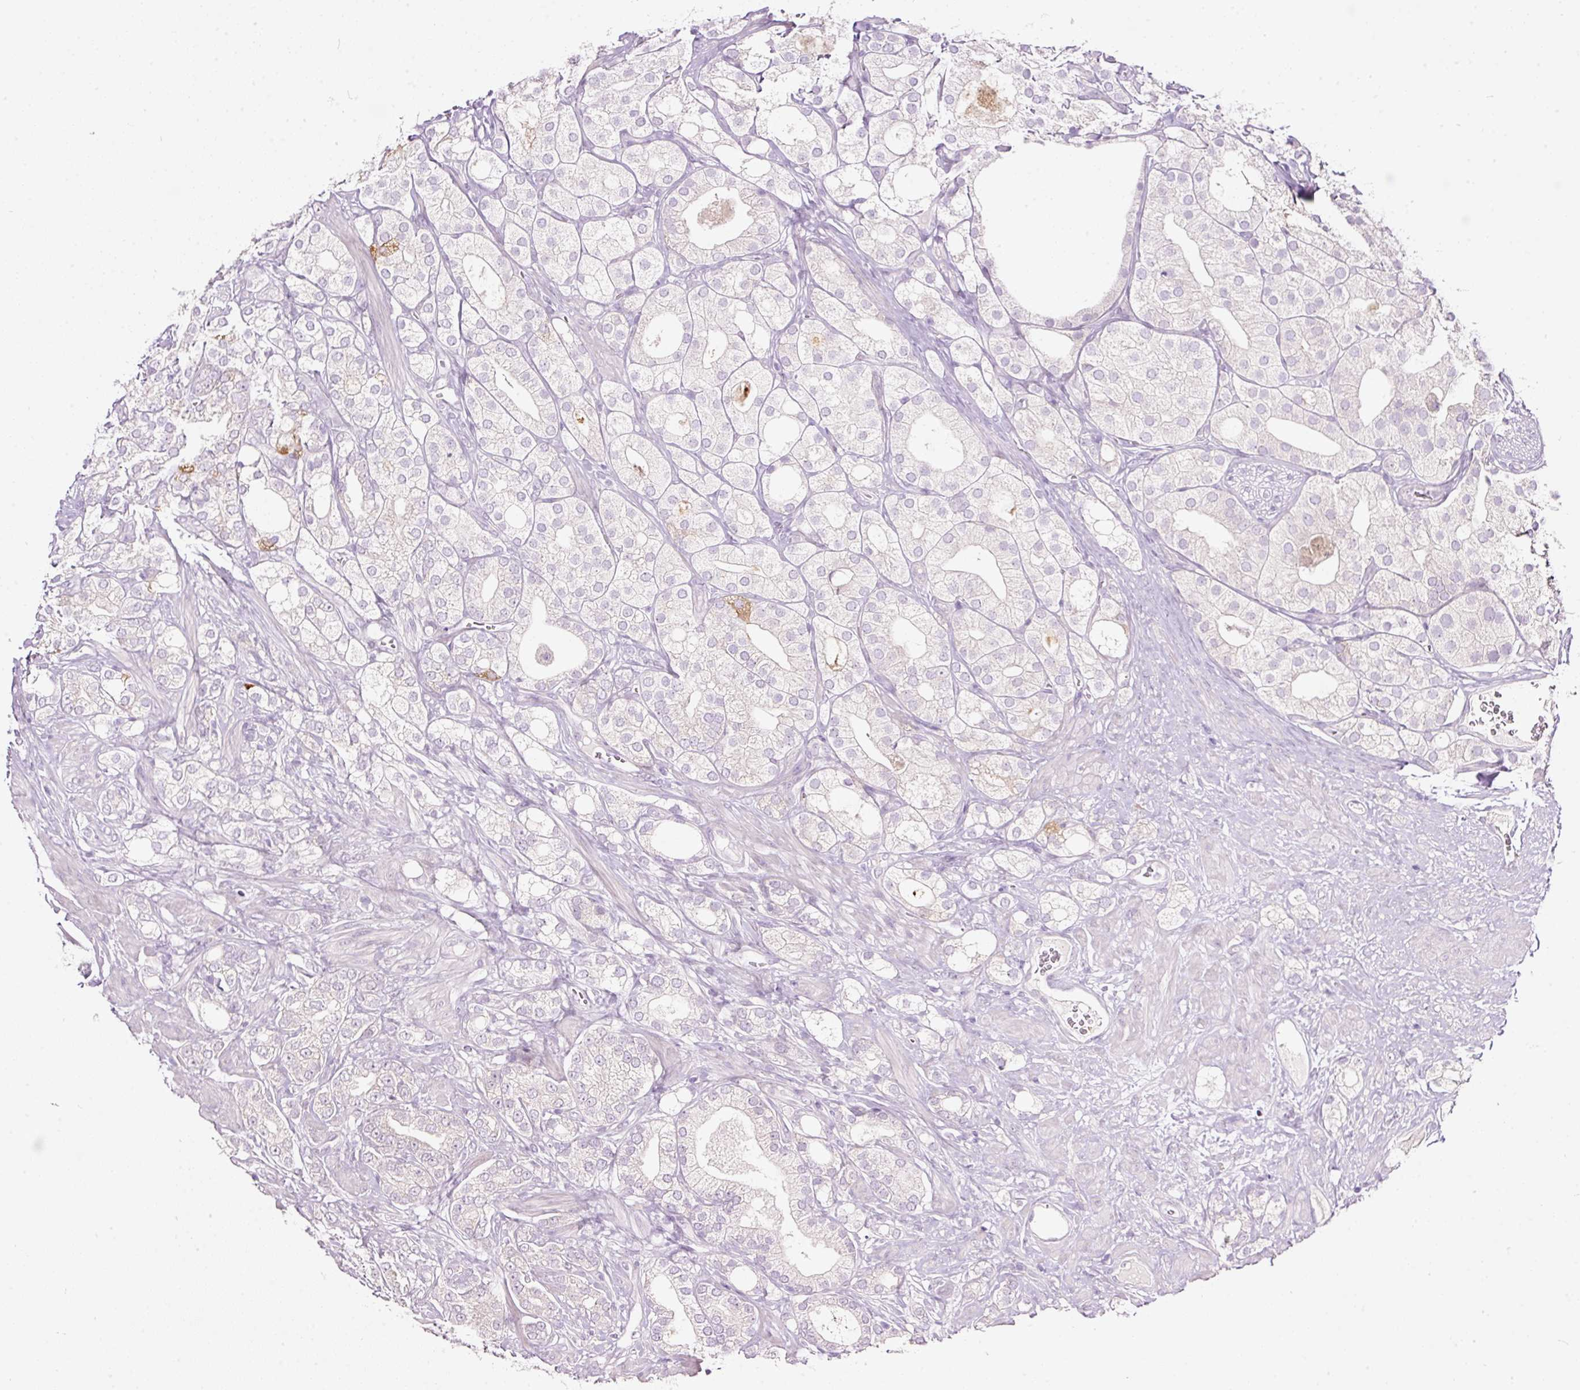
{"staining": {"intensity": "negative", "quantity": "none", "location": "none"}, "tissue": "prostate cancer", "cell_type": "Tumor cells", "image_type": "cancer", "snomed": [{"axis": "morphology", "description": "Adenocarcinoma, High grade"}, {"axis": "topography", "description": "Prostate"}], "caption": "DAB immunohistochemical staining of human prostate cancer (adenocarcinoma (high-grade)) exhibits no significant staining in tumor cells.", "gene": "RSPO2", "patient": {"sex": "male", "age": 50}}